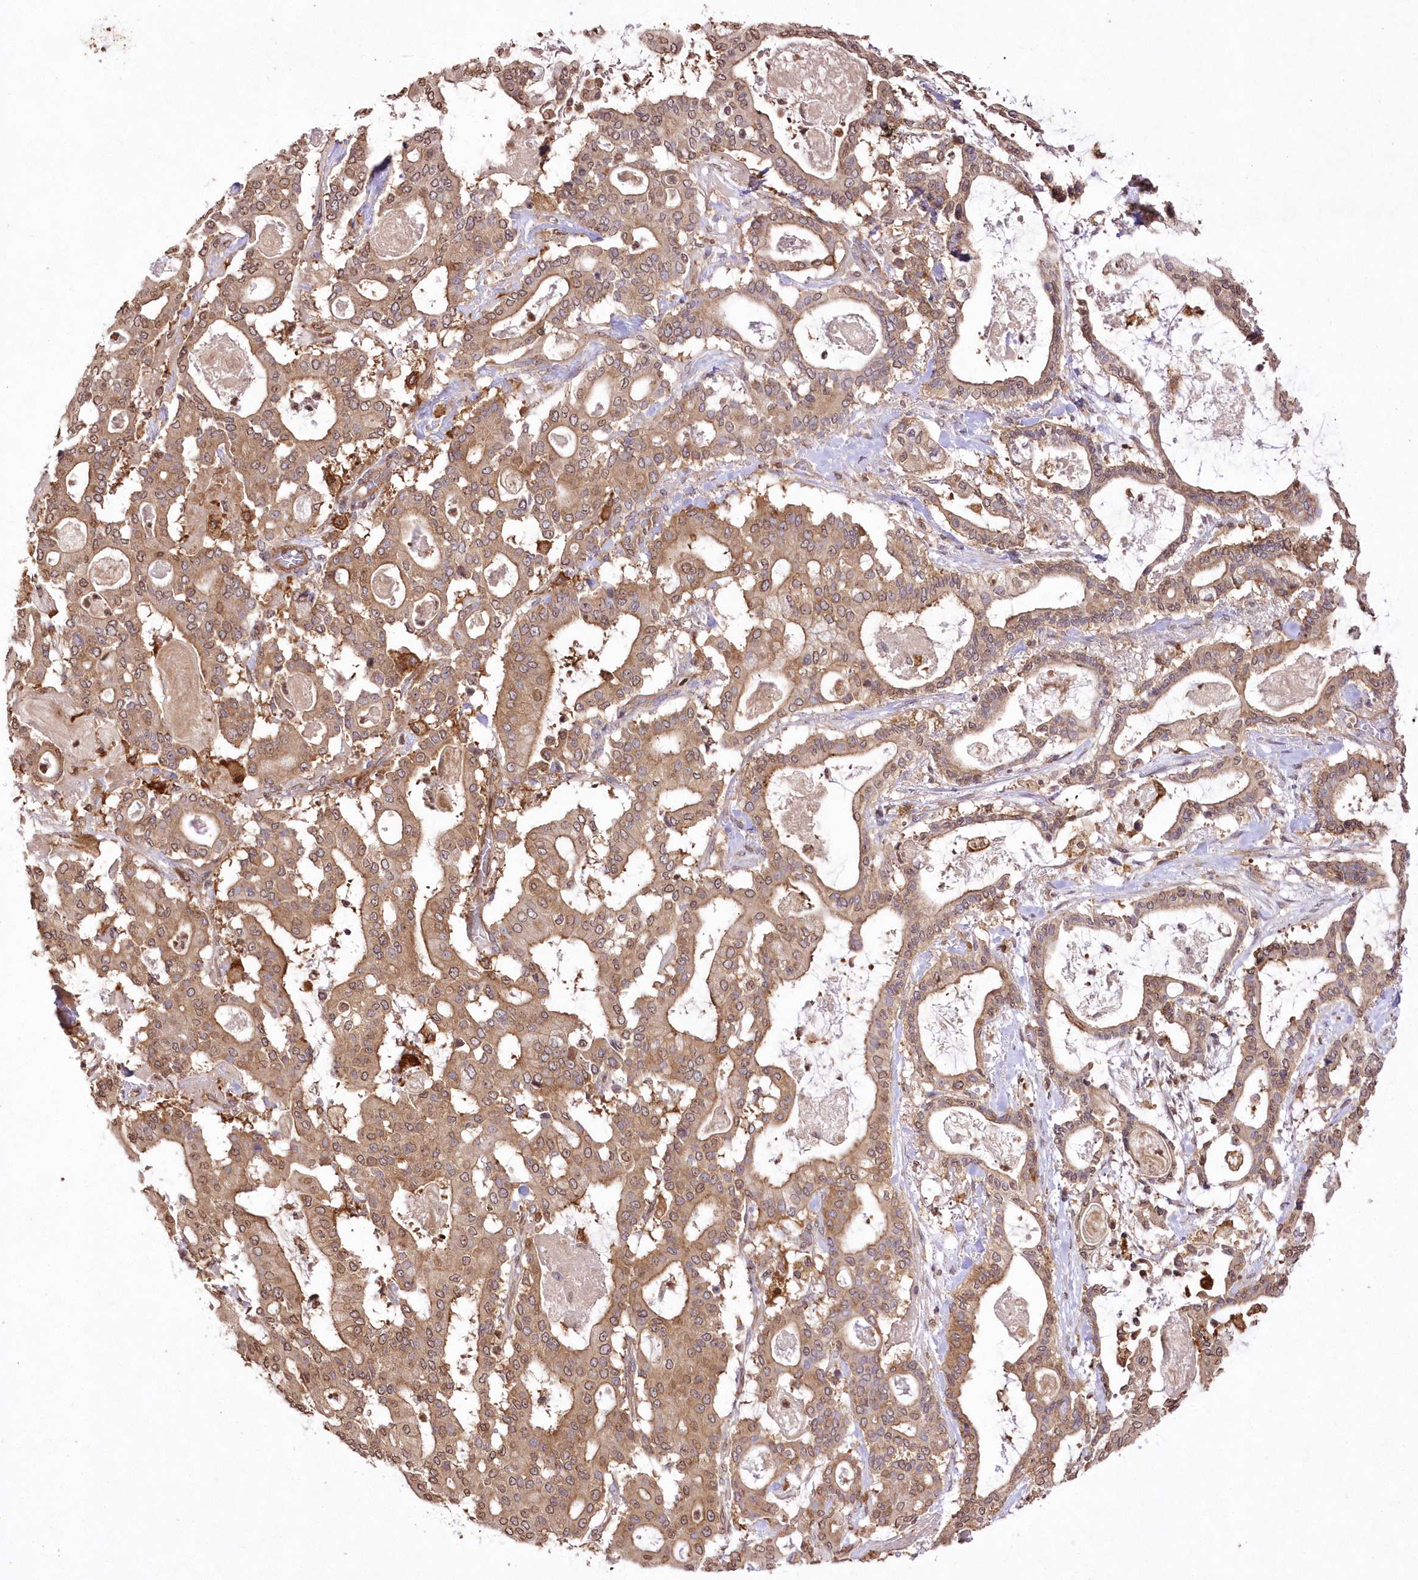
{"staining": {"intensity": "moderate", "quantity": ">75%", "location": "cytoplasmic/membranous,nuclear"}, "tissue": "pancreatic cancer", "cell_type": "Tumor cells", "image_type": "cancer", "snomed": [{"axis": "morphology", "description": "Adenocarcinoma, NOS"}, {"axis": "topography", "description": "Pancreas"}], "caption": "A high-resolution histopathology image shows immunohistochemistry staining of pancreatic adenocarcinoma, which displays moderate cytoplasmic/membranous and nuclear expression in about >75% of tumor cells.", "gene": "FCHO2", "patient": {"sex": "male", "age": 63}}